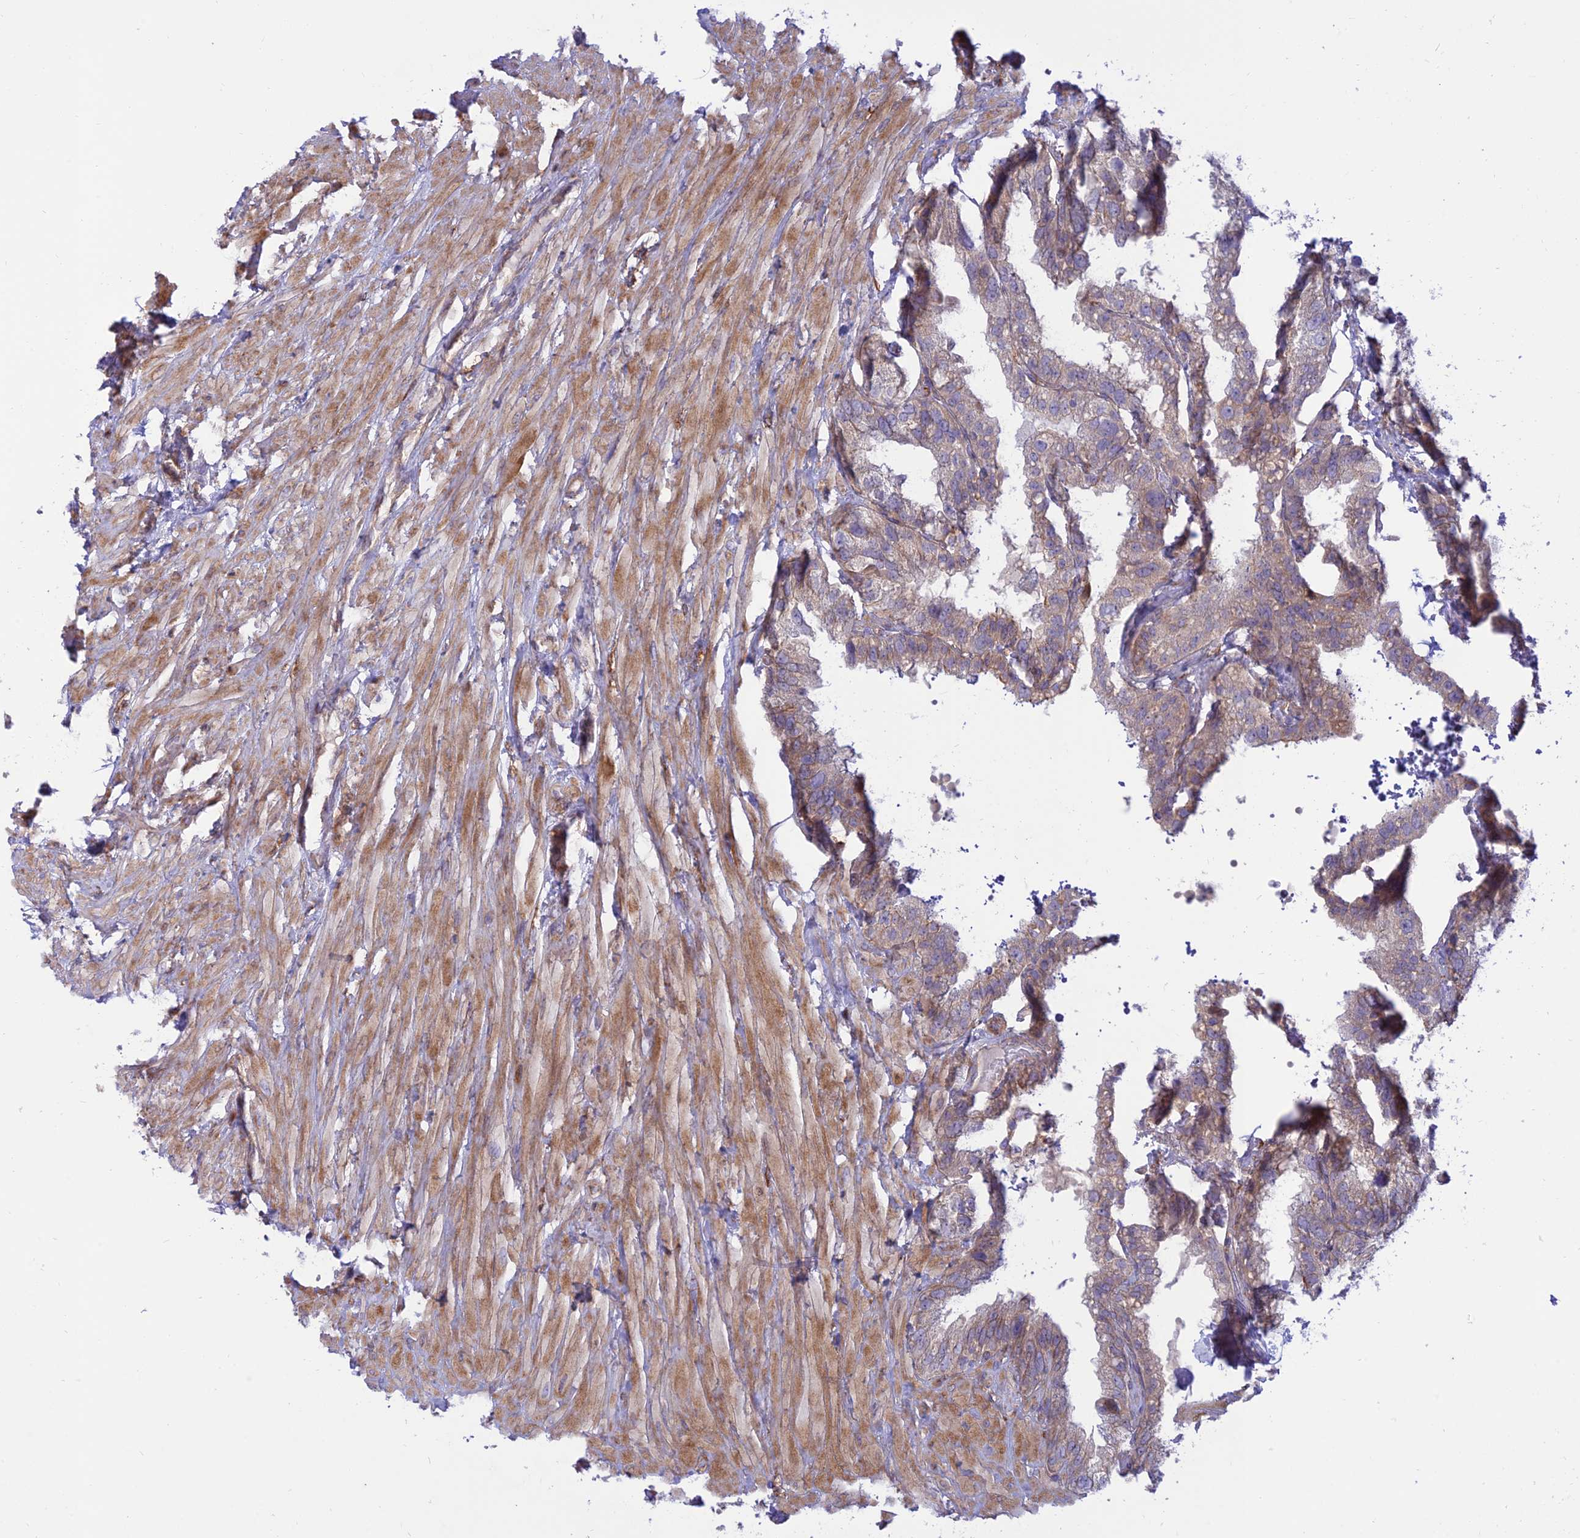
{"staining": {"intensity": "weak", "quantity": "25%-75%", "location": "cytoplasmic/membranous"}, "tissue": "seminal vesicle", "cell_type": "Glandular cells", "image_type": "normal", "snomed": [{"axis": "morphology", "description": "Normal tissue, NOS"}, {"axis": "topography", "description": "Seminal veicle"}], "caption": "Immunohistochemical staining of benign seminal vesicle exhibits low levels of weak cytoplasmic/membranous positivity in about 25%-75% of glandular cells. The staining was performed using DAB to visualize the protein expression in brown, while the nuclei were stained in blue with hematoxylin (Magnification: 20x).", "gene": "KCNAB1", "patient": {"sex": "male", "age": 68}}